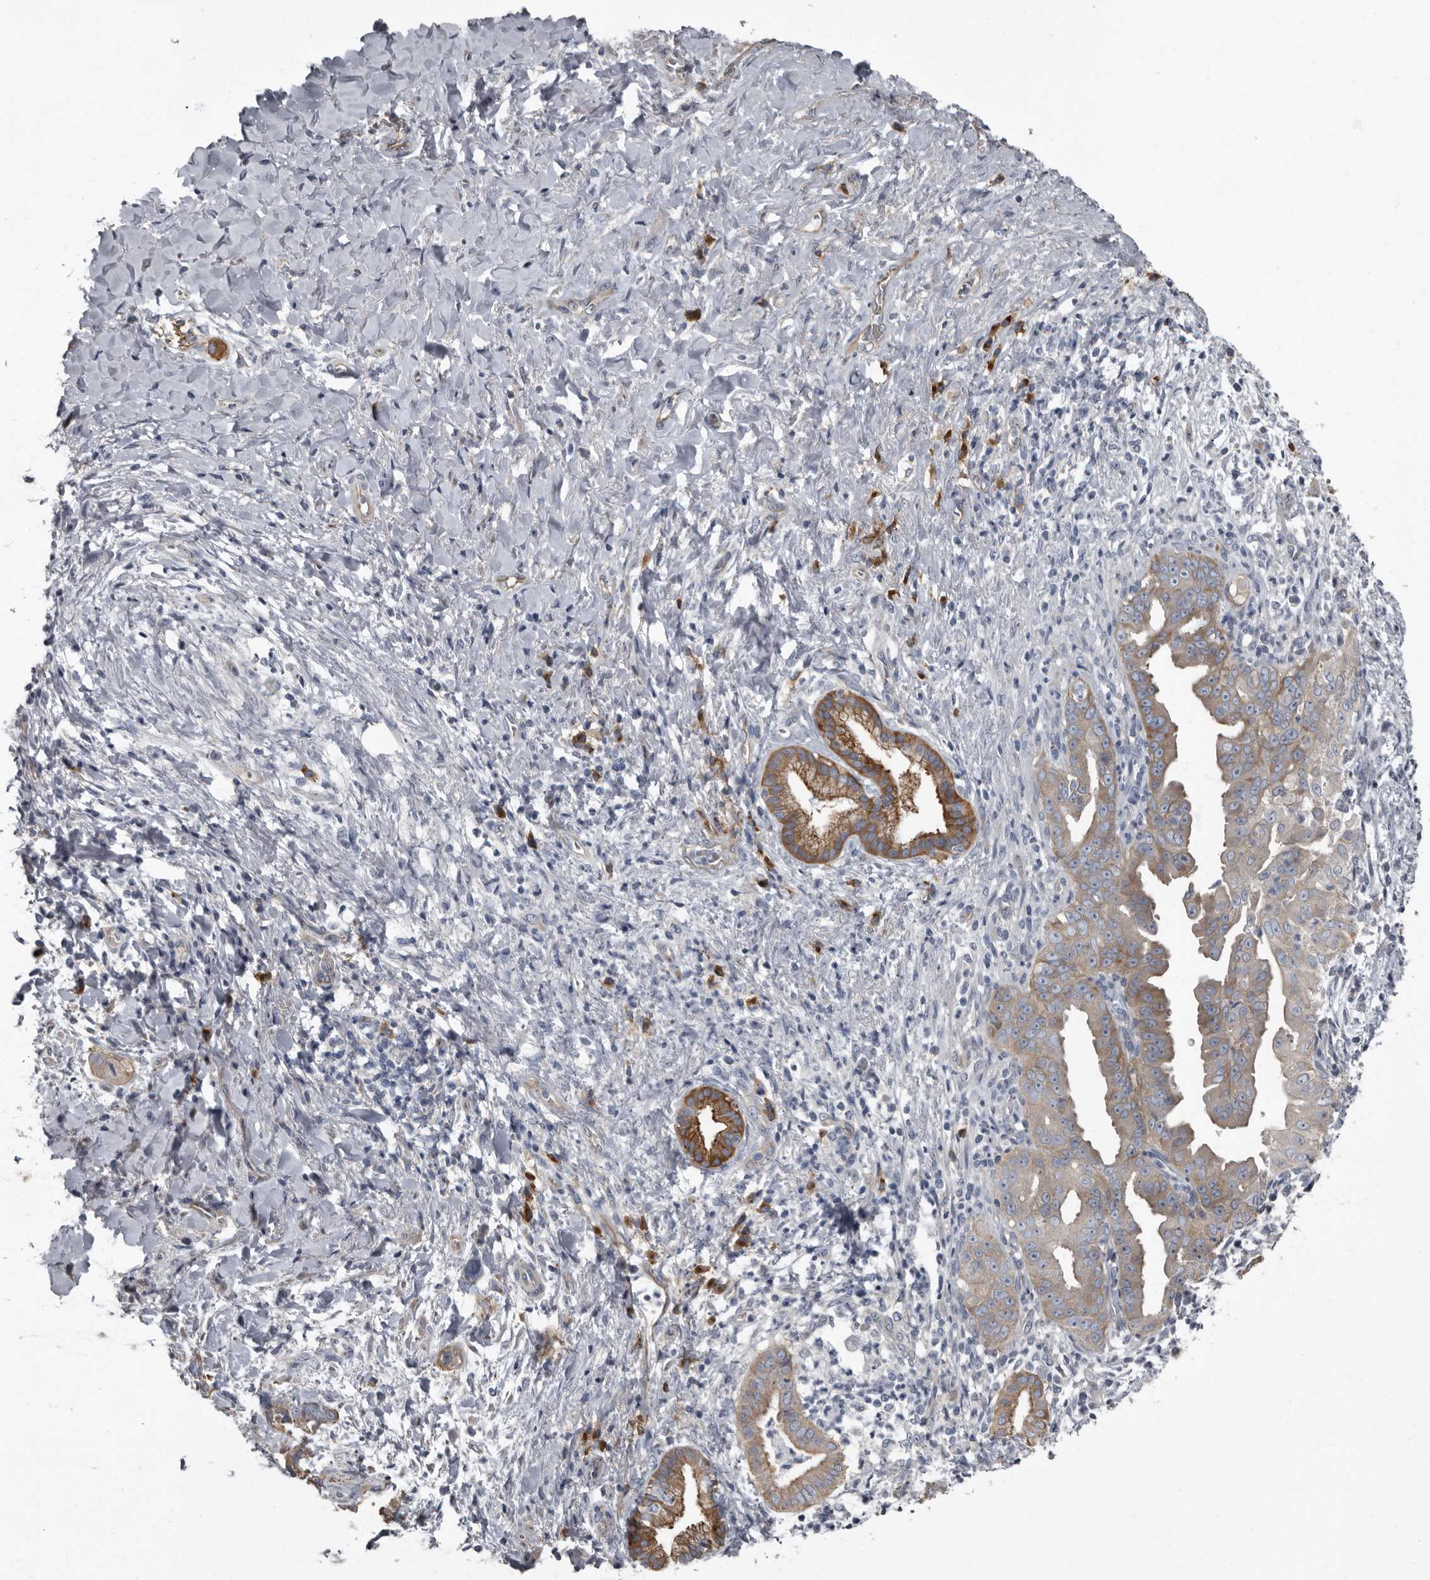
{"staining": {"intensity": "weak", "quantity": ">75%", "location": "cytoplasmic/membranous"}, "tissue": "pancreatic cancer", "cell_type": "Tumor cells", "image_type": "cancer", "snomed": [{"axis": "morphology", "description": "Adenocarcinoma, NOS"}, {"axis": "topography", "description": "Pancreas"}], "caption": "Weak cytoplasmic/membranous expression for a protein is identified in about >75% of tumor cells of adenocarcinoma (pancreatic) using immunohistochemistry (IHC).", "gene": "TPD52L1", "patient": {"sex": "female", "age": 78}}